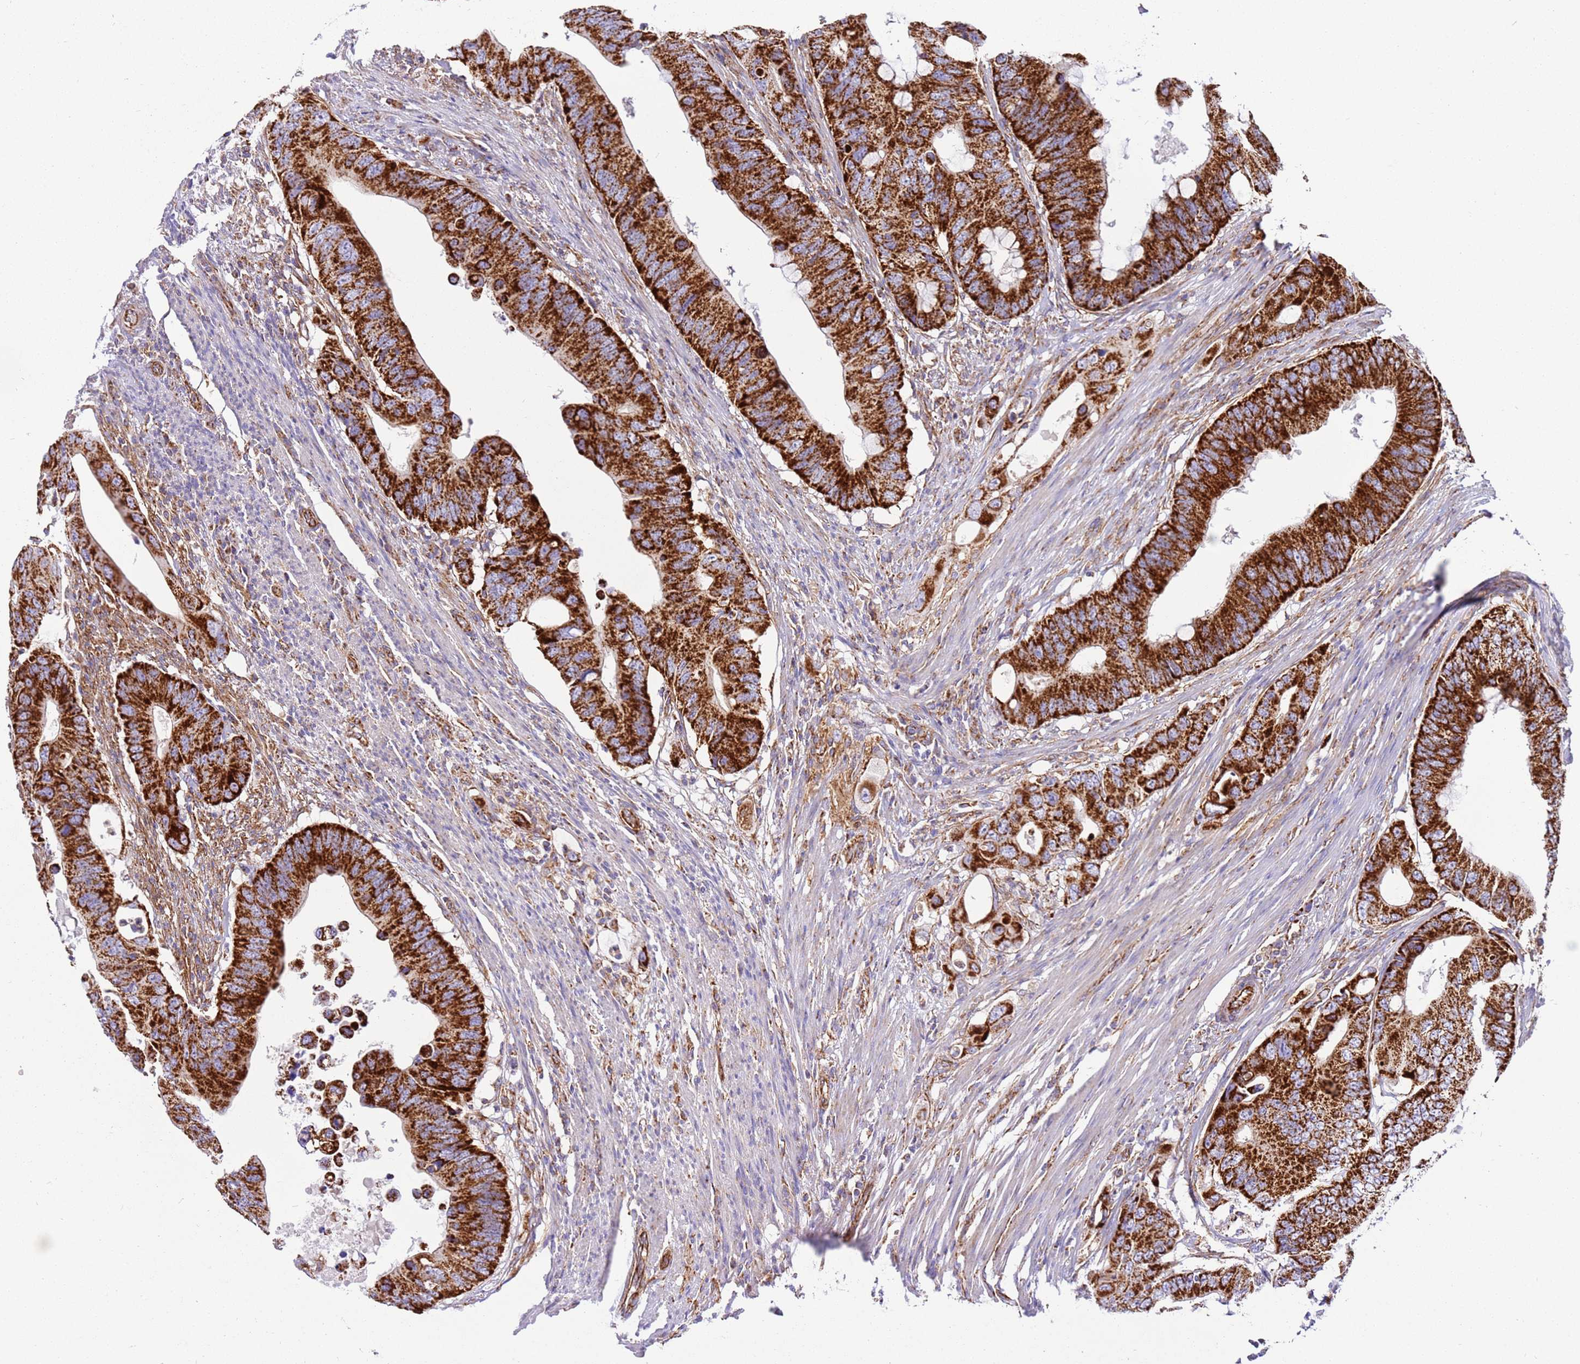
{"staining": {"intensity": "strong", "quantity": ">75%", "location": "cytoplasmic/membranous"}, "tissue": "colorectal cancer", "cell_type": "Tumor cells", "image_type": "cancer", "snomed": [{"axis": "morphology", "description": "Adenocarcinoma, NOS"}, {"axis": "topography", "description": "Colon"}], "caption": "Protein expression analysis of human colorectal cancer reveals strong cytoplasmic/membranous staining in approximately >75% of tumor cells. Immunohistochemistry stains the protein in brown and the nuclei are stained blue.", "gene": "MRPL20", "patient": {"sex": "male", "age": 71}}